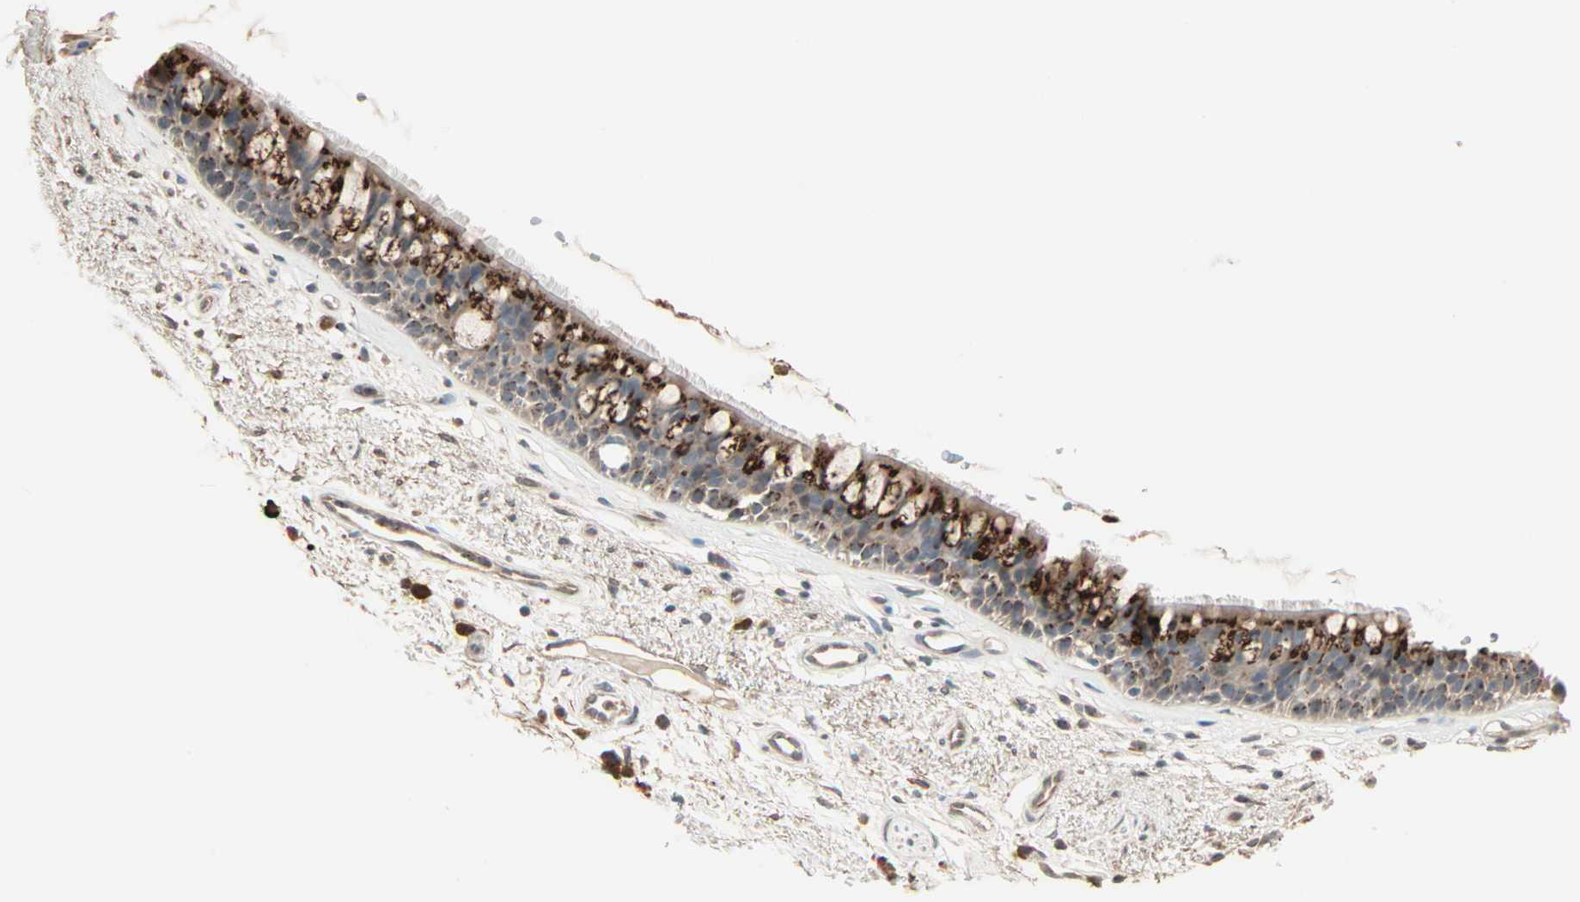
{"staining": {"intensity": "strong", "quantity": ">75%", "location": "cytoplasmic/membranous"}, "tissue": "bronchus", "cell_type": "Respiratory epithelial cells", "image_type": "normal", "snomed": [{"axis": "morphology", "description": "Normal tissue, NOS"}, {"axis": "topography", "description": "Bronchus"}], "caption": "Bronchus stained for a protein (brown) shows strong cytoplasmic/membranous positive staining in approximately >75% of respiratory epithelial cells.", "gene": "GALNT3", "patient": {"sex": "female", "age": 54}}